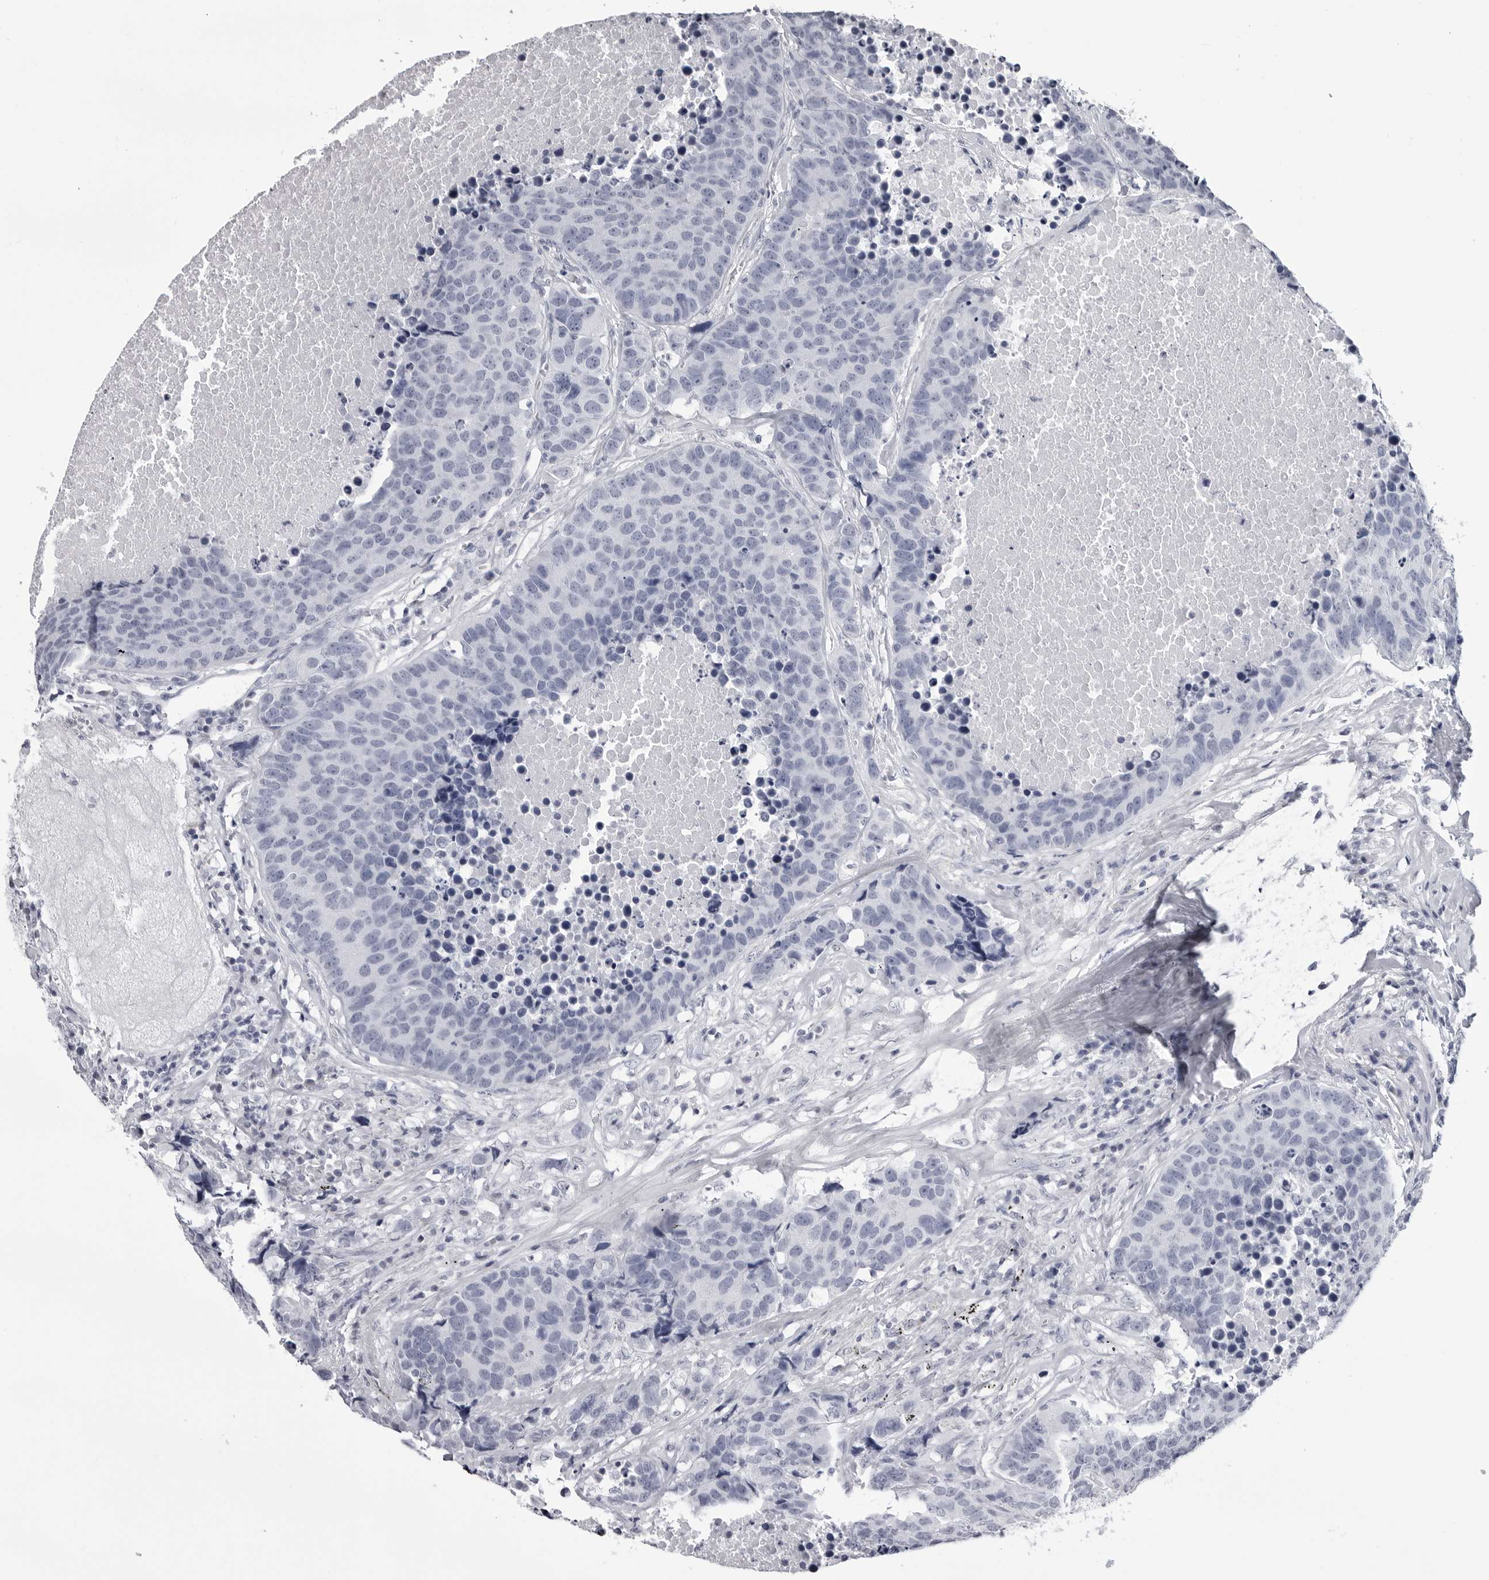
{"staining": {"intensity": "negative", "quantity": "none", "location": "none"}, "tissue": "carcinoid", "cell_type": "Tumor cells", "image_type": "cancer", "snomed": [{"axis": "morphology", "description": "Carcinoid, malignant, NOS"}, {"axis": "topography", "description": "Lung"}], "caption": "Image shows no significant protein staining in tumor cells of malignant carcinoid.", "gene": "LGALS4", "patient": {"sex": "male", "age": 60}}